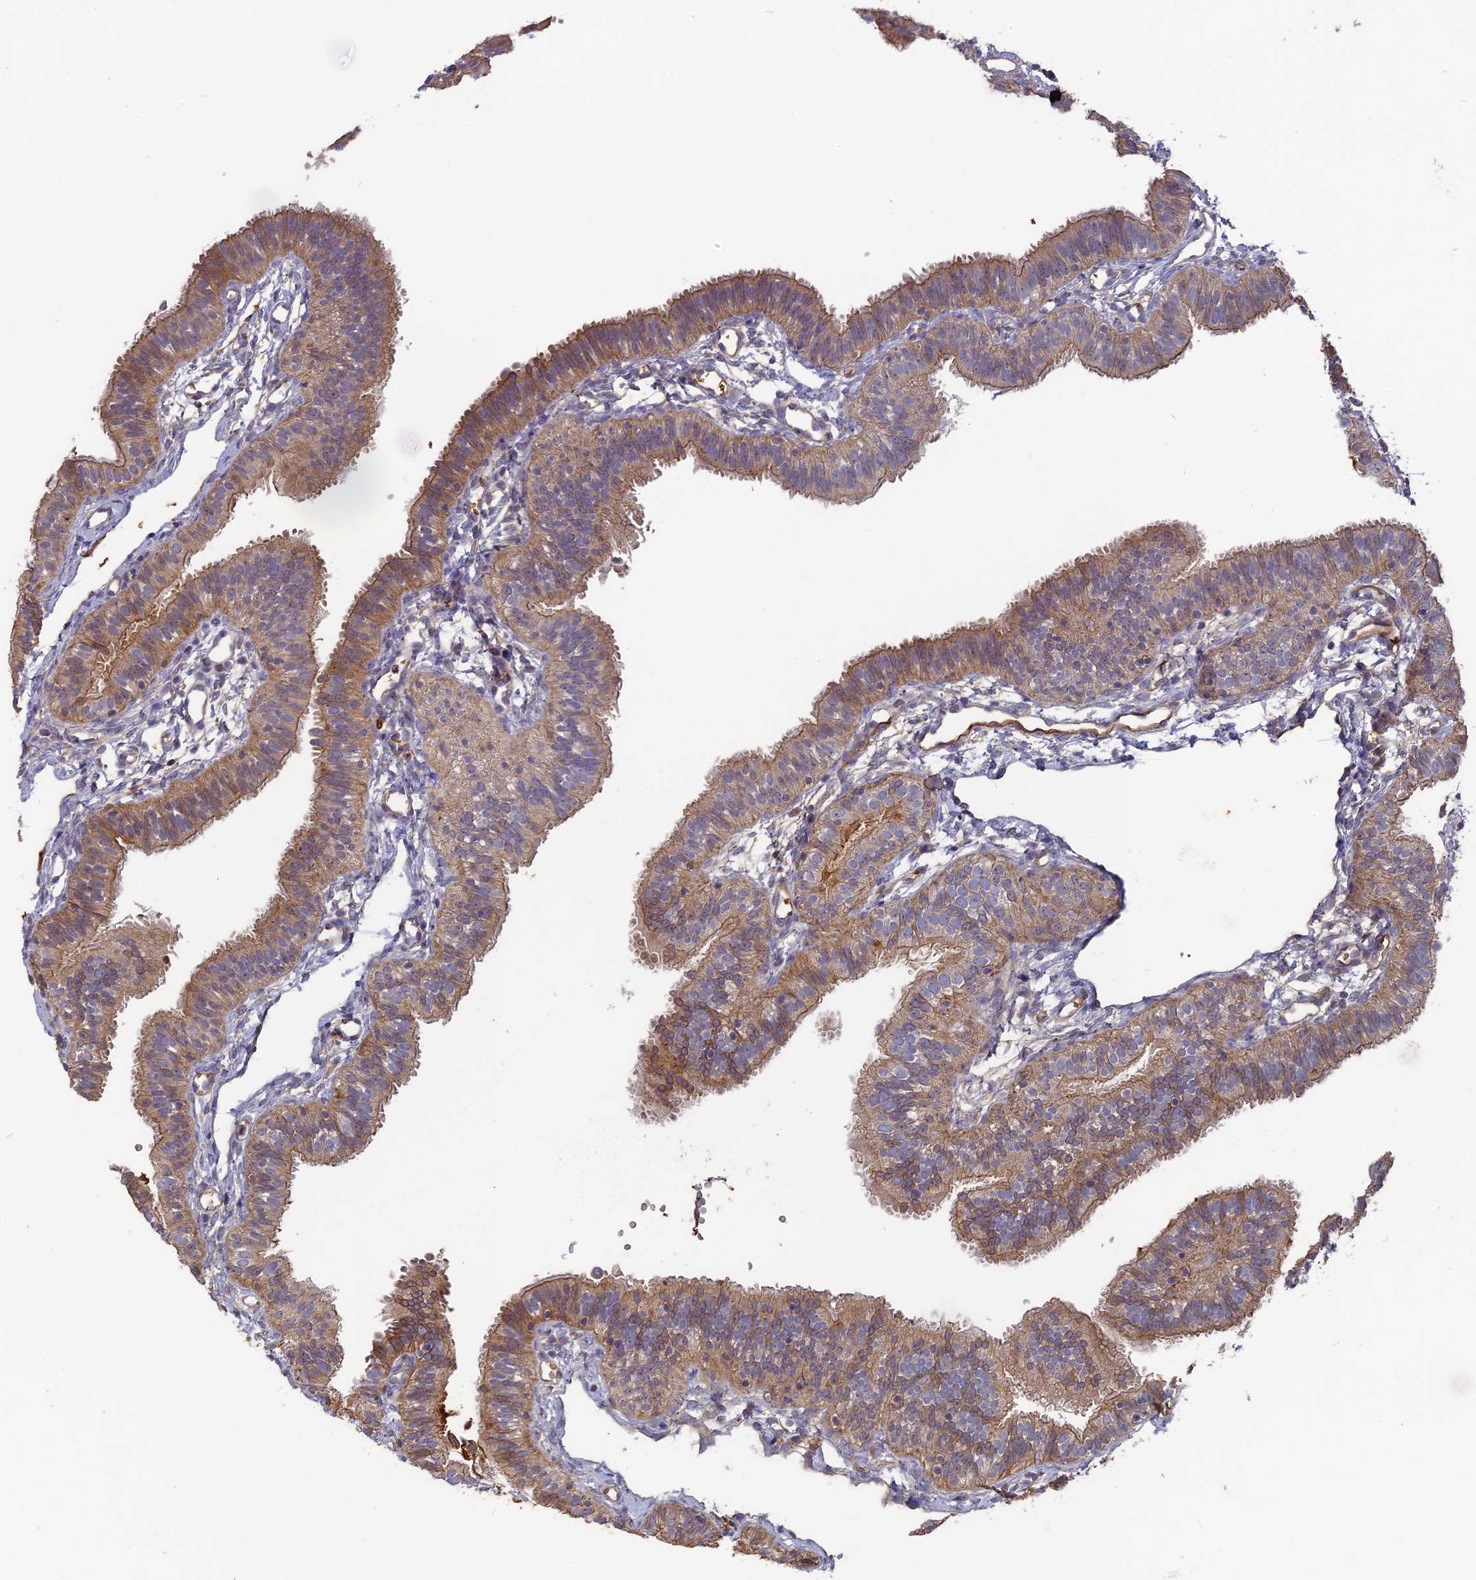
{"staining": {"intensity": "moderate", "quantity": ">75%", "location": "cytoplasmic/membranous"}, "tissue": "fallopian tube", "cell_type": "Glandular cells", "image_type": "normal", "snomed": [{"axis": "morphology", "description": "Normal tissue, NOS"}, {"axis": "topography", "description": "Fallopian tube"}], "caption": "IHC staining of unremarkable fallopian tube, which exhibits medium levels of moderate cytoplasmic/membranous staining in approximately >75% of glandular cells indicating moderate cytoplasmic/membranous protein expression. The staining was performed using DAB (brown) for protein detection and nuclei were counterstained in hematoxylin (blue).", "gene": "ERMAP", "patient": {"sex": "female", "age": 35}}